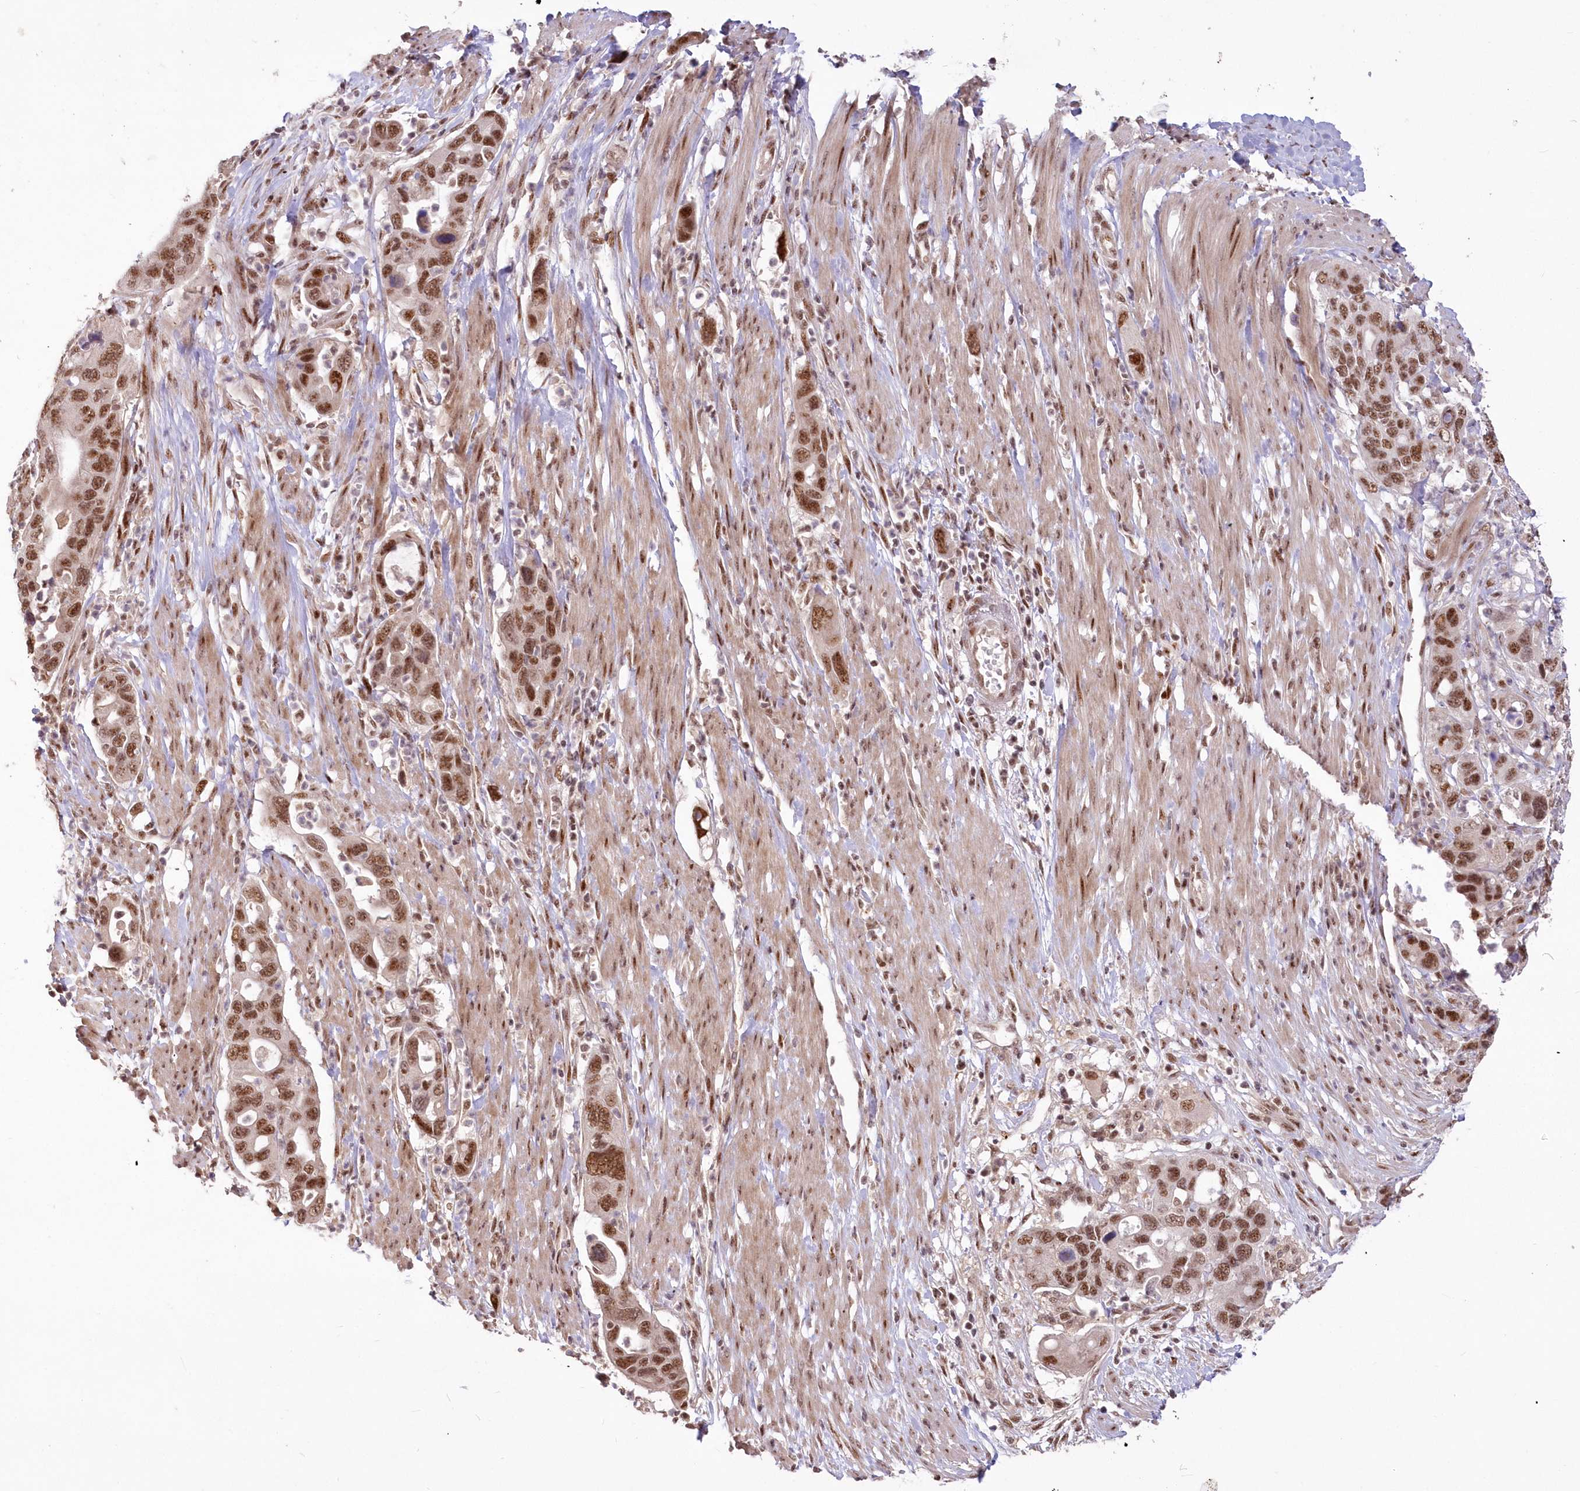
{"staining": {"intensity": "moderate", "quantity": ">75%", "location": "nuclear"}, "tissue": "pancreatic cancer", "cell_type": "Tumor cells", "image_type": "cancer", "snomed": [{"axis": "morphology", "description": "Adenocarcinoma, NOS"}, {"axis": "topography", "description": "Pancreas"}], "caption": "Pancreatic cancer was stained to show a protein in brown. There is medium levels of moderate nuclear expression in about >75% of tumor cells.", "gene": "WBP1L", "patient": {"sex": "female", "age": 71}}